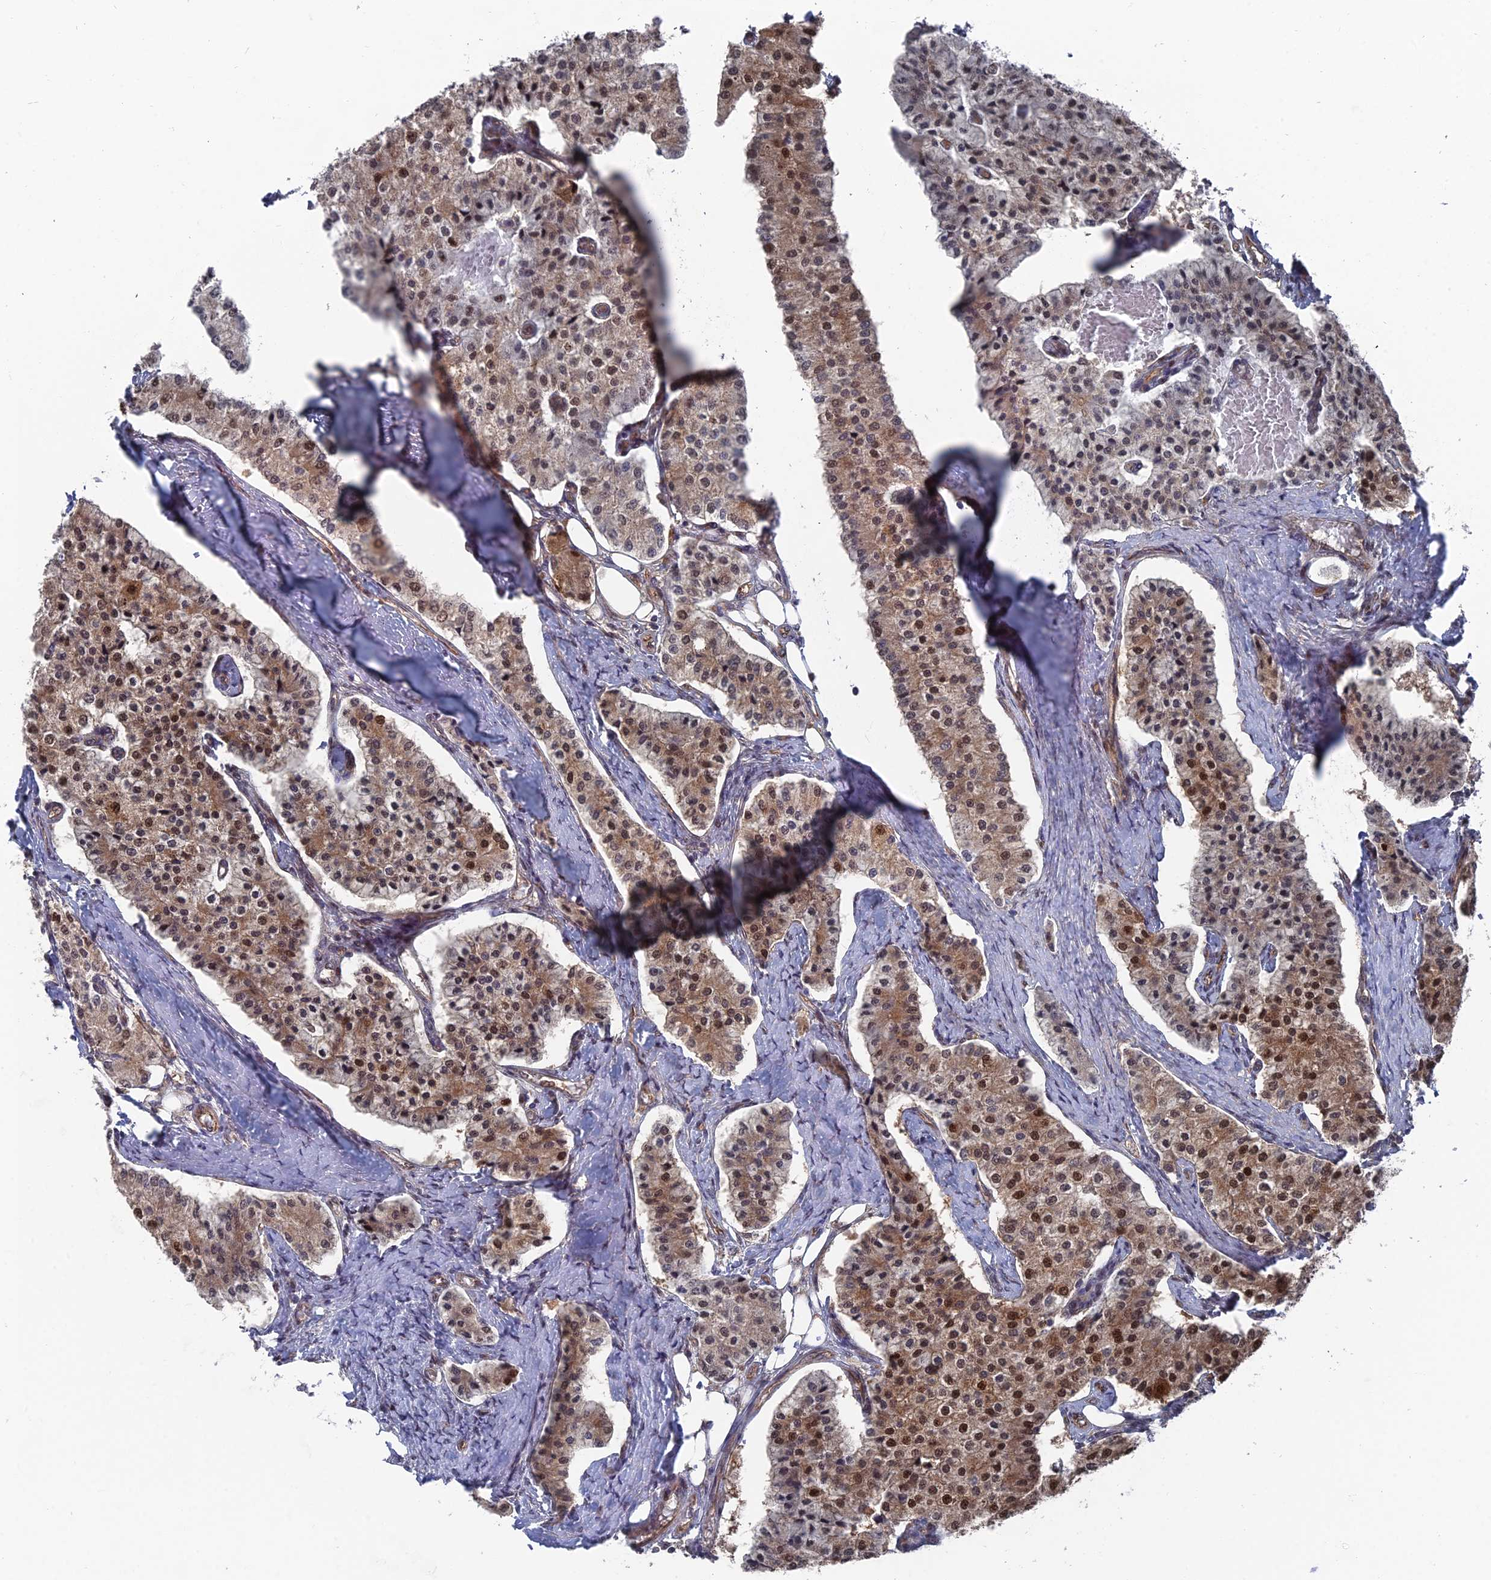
{"staining": {"intensity": "moderate", "quantity": ">75%", "location": "cytoplasmic/membranous,nuclear"}, "tissue": "carcinoid", "cell_type": "Tumor cells", "image_type": "cancer", "snomed": [{"axis": "morphology", "description": "Carcinoid, malignant, NOS"}, {"axis": "topography", "description": "Colon"}], "caption": "Immunohistochemistry (IHC) of human carcinoid demonstrates medium levels of moderate cytoplasmic/membranous and nuclear expression in approximately >75% of tumor cells.", "gene": "UNC5D", "patient": {"sex": "female", "age": 52}}